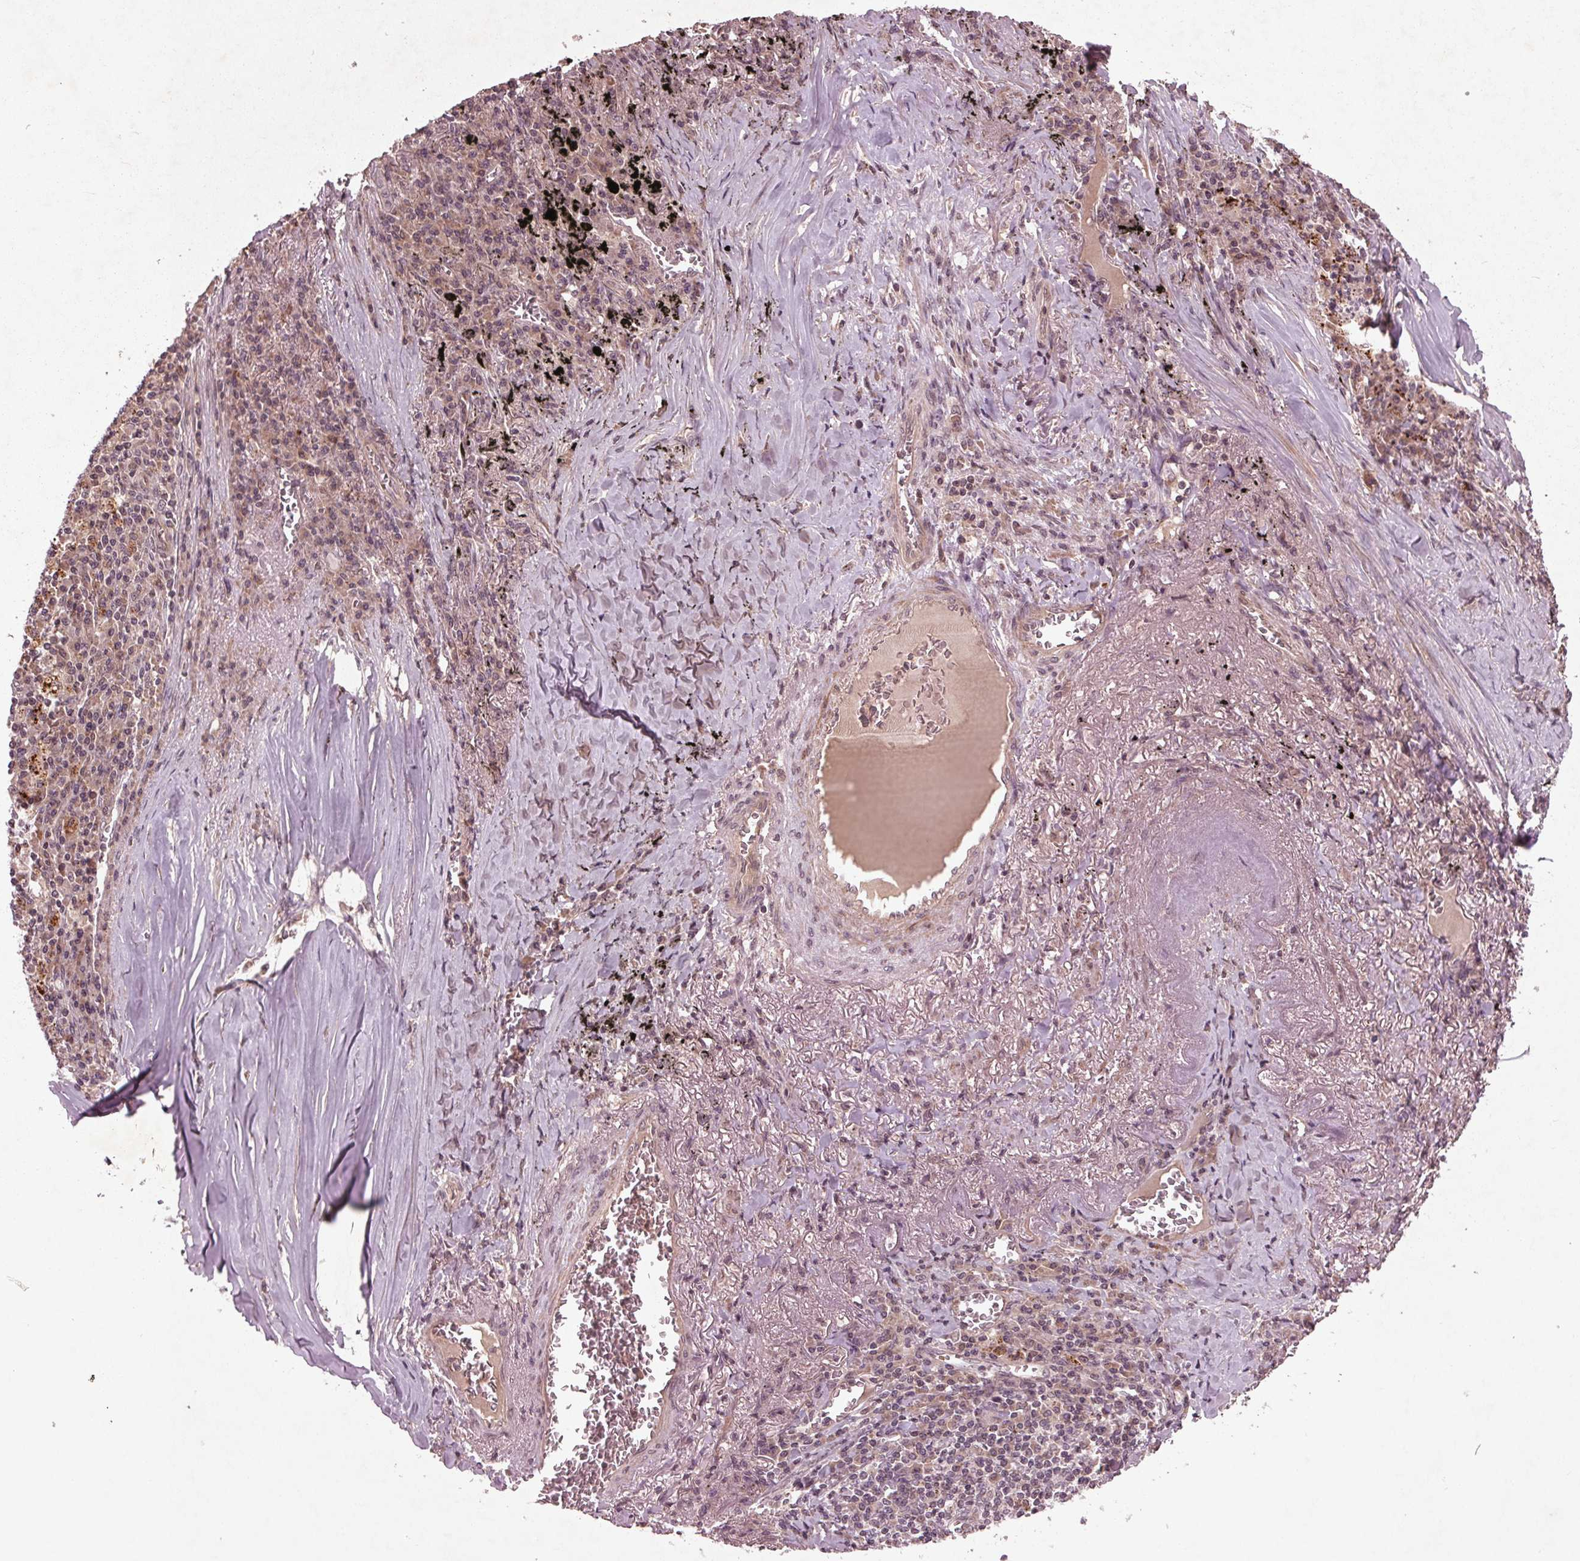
{"staining": {"intensity": "moderate", "quantity": "25%-75%", "location": "cytoplasmic/membranous,nuclear"}, "tissue": "lung cancer", "cell_type": "Tumor cells", "image_type": "cancer", "snomed": [{"axis": "morphology", "description": "Adenocarcinoma, NOS"}, {"axis": "topography", "description": "Lung"}], "caption": "Lung cancer (adenocarcinoma) stained with DAB (3,3'-diaminobenzidine) immunohistochemistry shows medium levels of moderate cytoplasmic/membranous and nuclear positivity in approximately 25%-75% of tumor cells.", "gene": "CDKL4", "patient": {"sex": "male", "age": 67}}